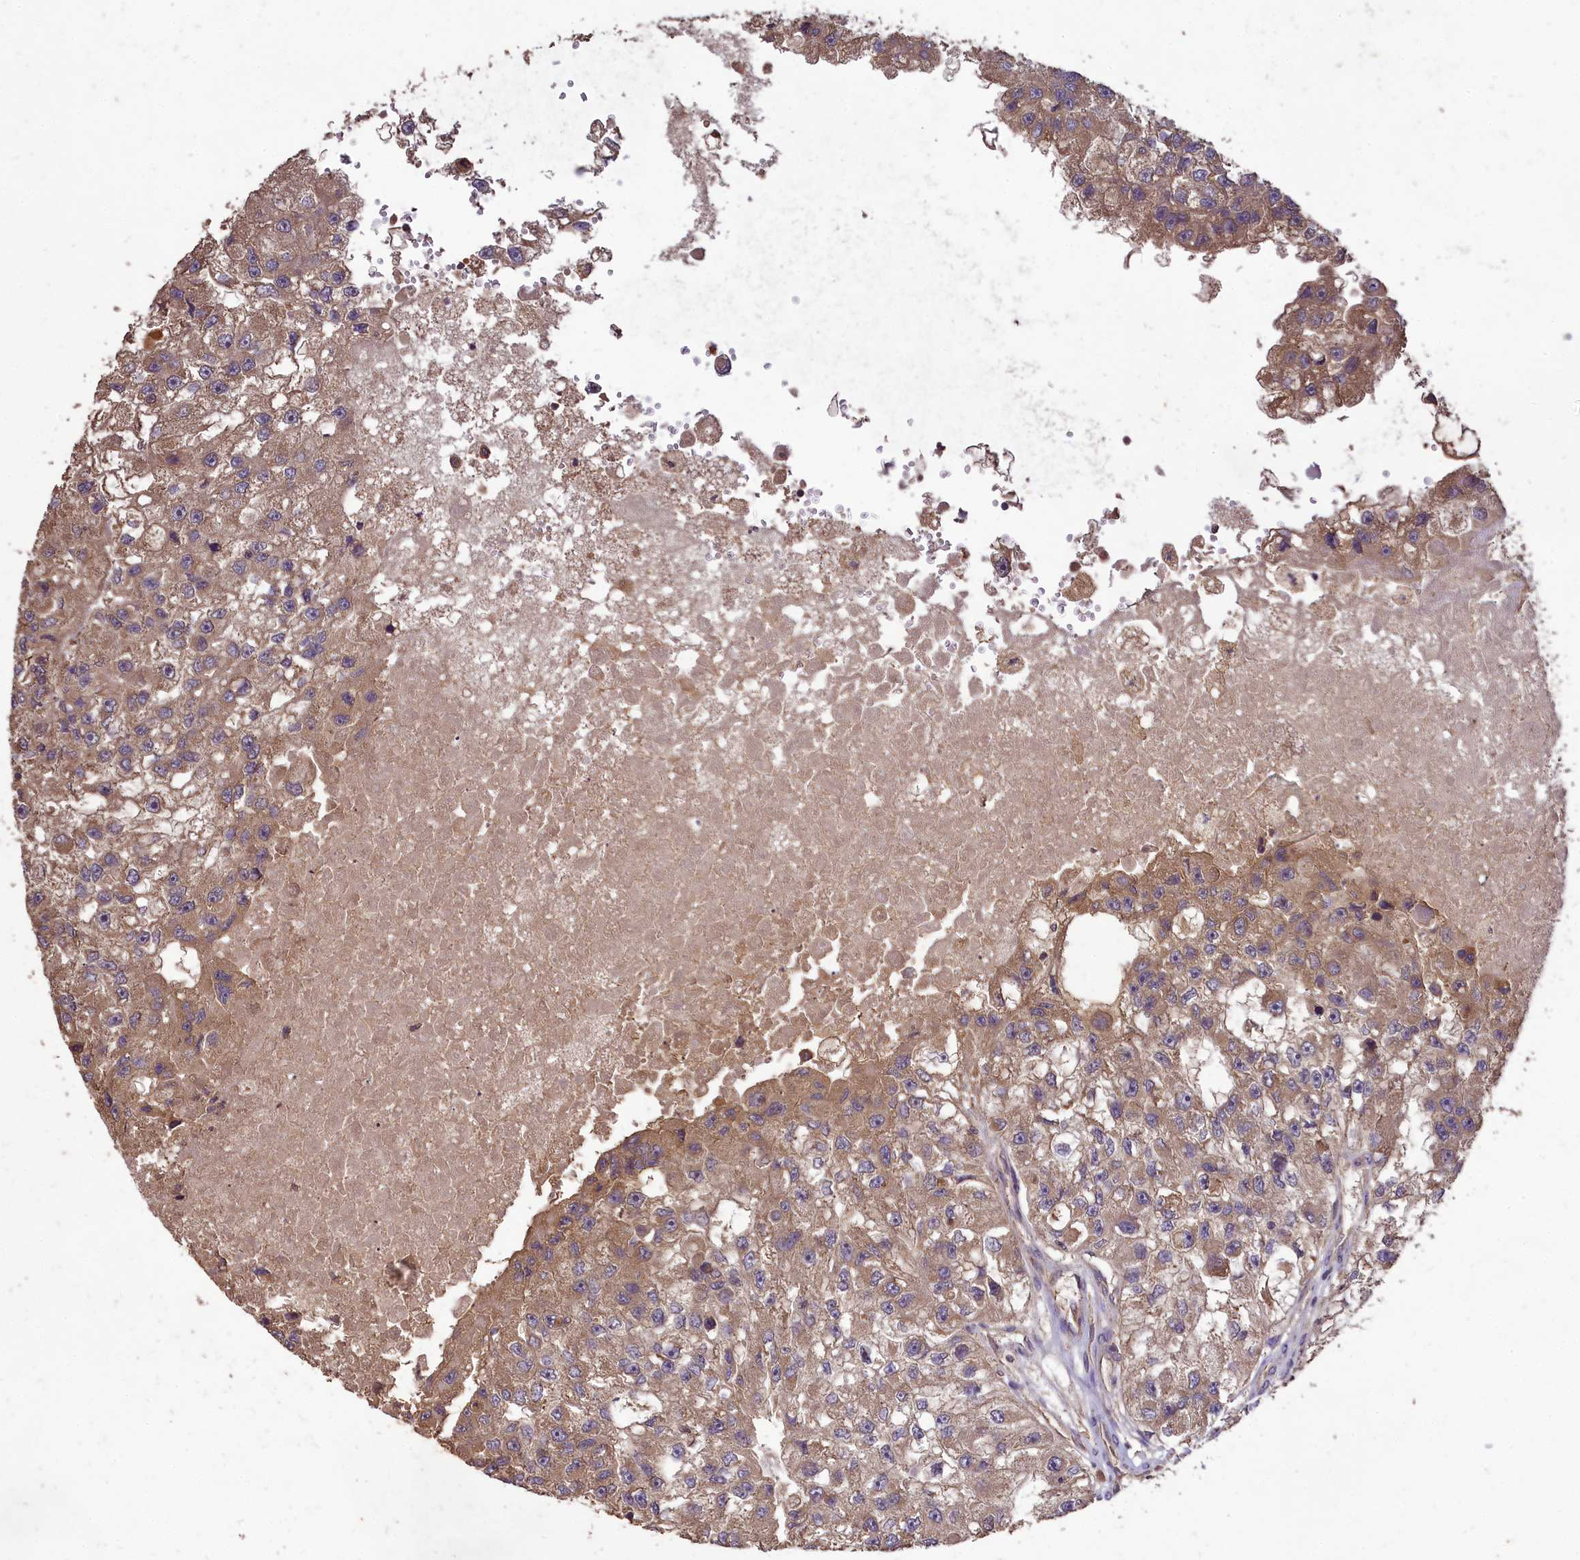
{"staining": {"intensity": "moderate", "quantity": ">75%", "location": "cytoplasmic/membranous"}, "tissue": "renal cancer", "cell_type": "Tumor cells", "image_type": "cancer", "snomed": [{"axis": "morphology", "description": "Adenocarcinoma, NOS"}, {"axis": "topography", "description": "Kidney"}], "caption": "This photomicrograph reveals renal adenocarcinoma stained with immunohistochemistry (IHC) to label a protein in brown. The cytoplasmic/membranous of tumor cells show moderate positivity for the protein. Nuclei are counter-stained blue.", "gene": "TTLL10", "patient": {"sex": "male", "age": 63}}